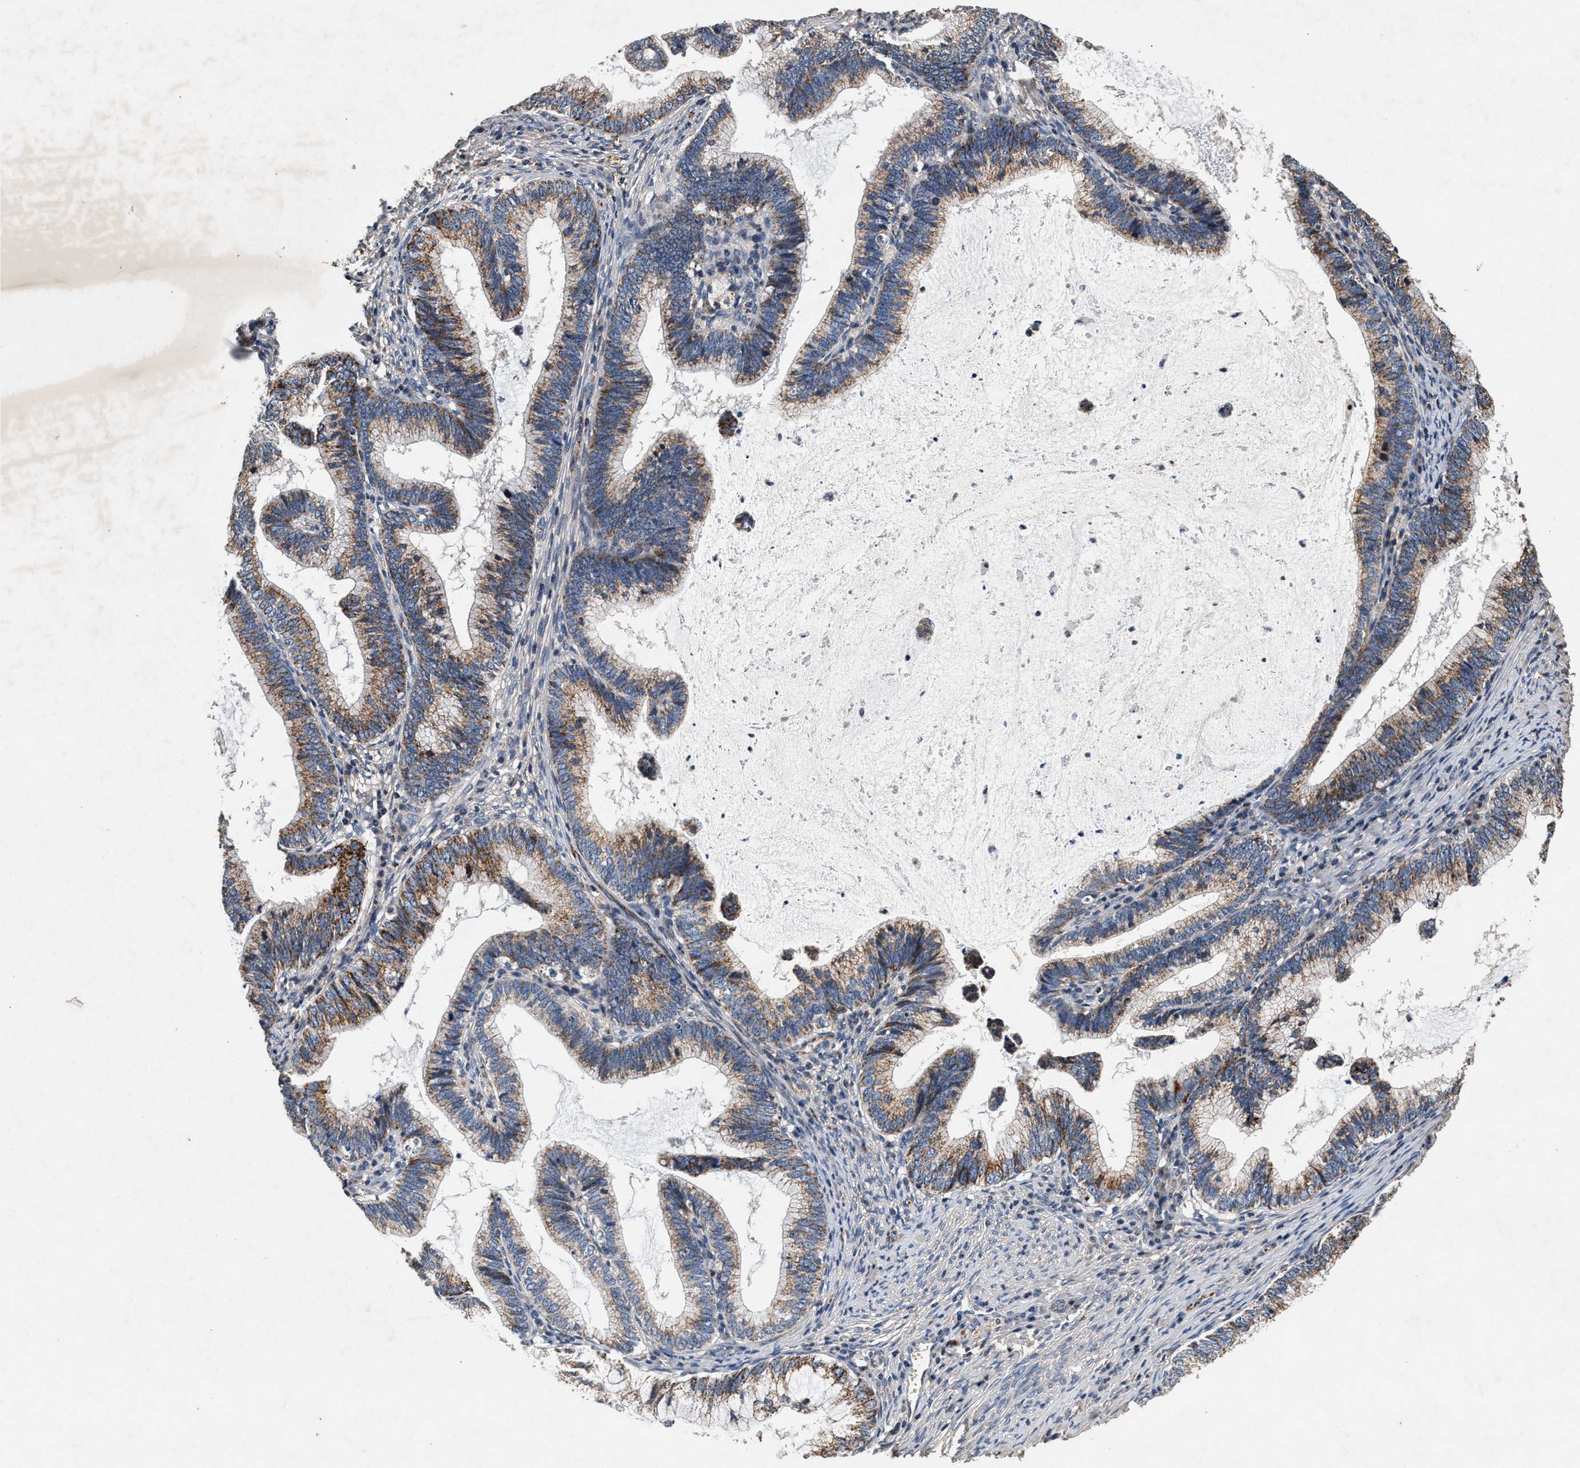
{"staining": {"intensity": "moderate", "quantity": ">75%", "location": "cytoplasmic/membranous"}, "tissue": "cervical cancer", "cell_type": "Tumor cells", "image_type": "cancer", "snomed": [{"axis": "morphology", "description": "Adenocarcinoma, NOS"}, {"axis": "topography", "description": "Cervix"}], "caption": "The histopathology image reveals immunohistochemical staining of adenocarcinoma (cervical). There is moderate cytoplasmic/membranous expression is appreciated in approximately >75% of tumor cells.", "gene": "PKD2L1", "patient": {"sex": "female", "age": 36}}